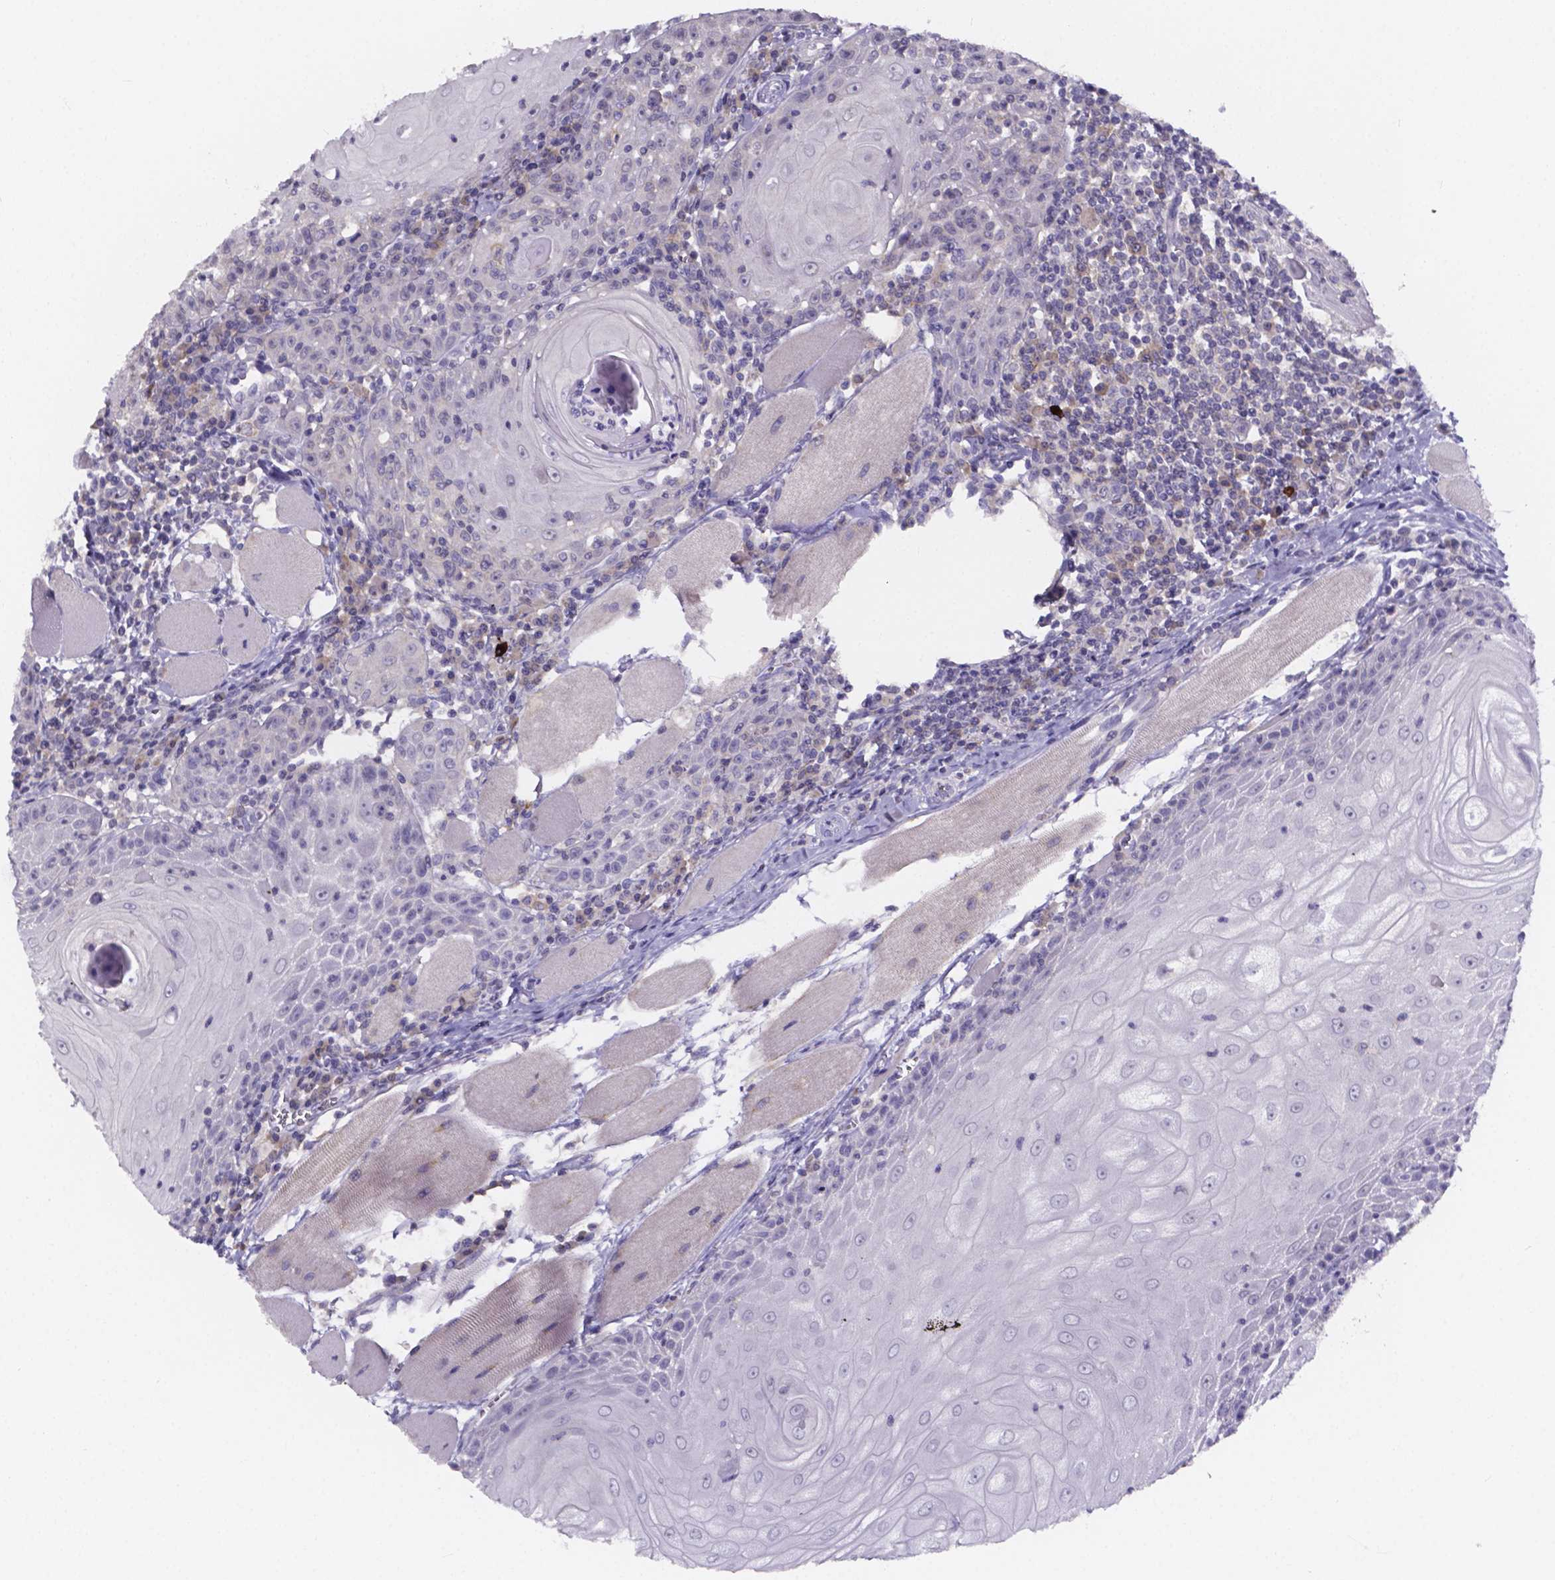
{"staining": {"intensity": "negative", "quantity": "none", "location": "none"}, "tissue": "head and neck cancer", "cell_type": "Tumor cells", "image_type": "cancer", "snomed": [{"axis": "morphology", "description": "Normal tissue, NOS"}, {"axis": "morphology", "description": "Squamous cell carcinoma, NOS"}, {"axis": "topography", "description": "Oral tissue"}, {"axis": "topography", "description": "Head-Neck"}], "caption": "Tumor cells are negative for brown protein staining in squamous cell carcinoma (head and neck).", "gene": "SPOCD1", "patient": {"sex": "male", "age": 52}}